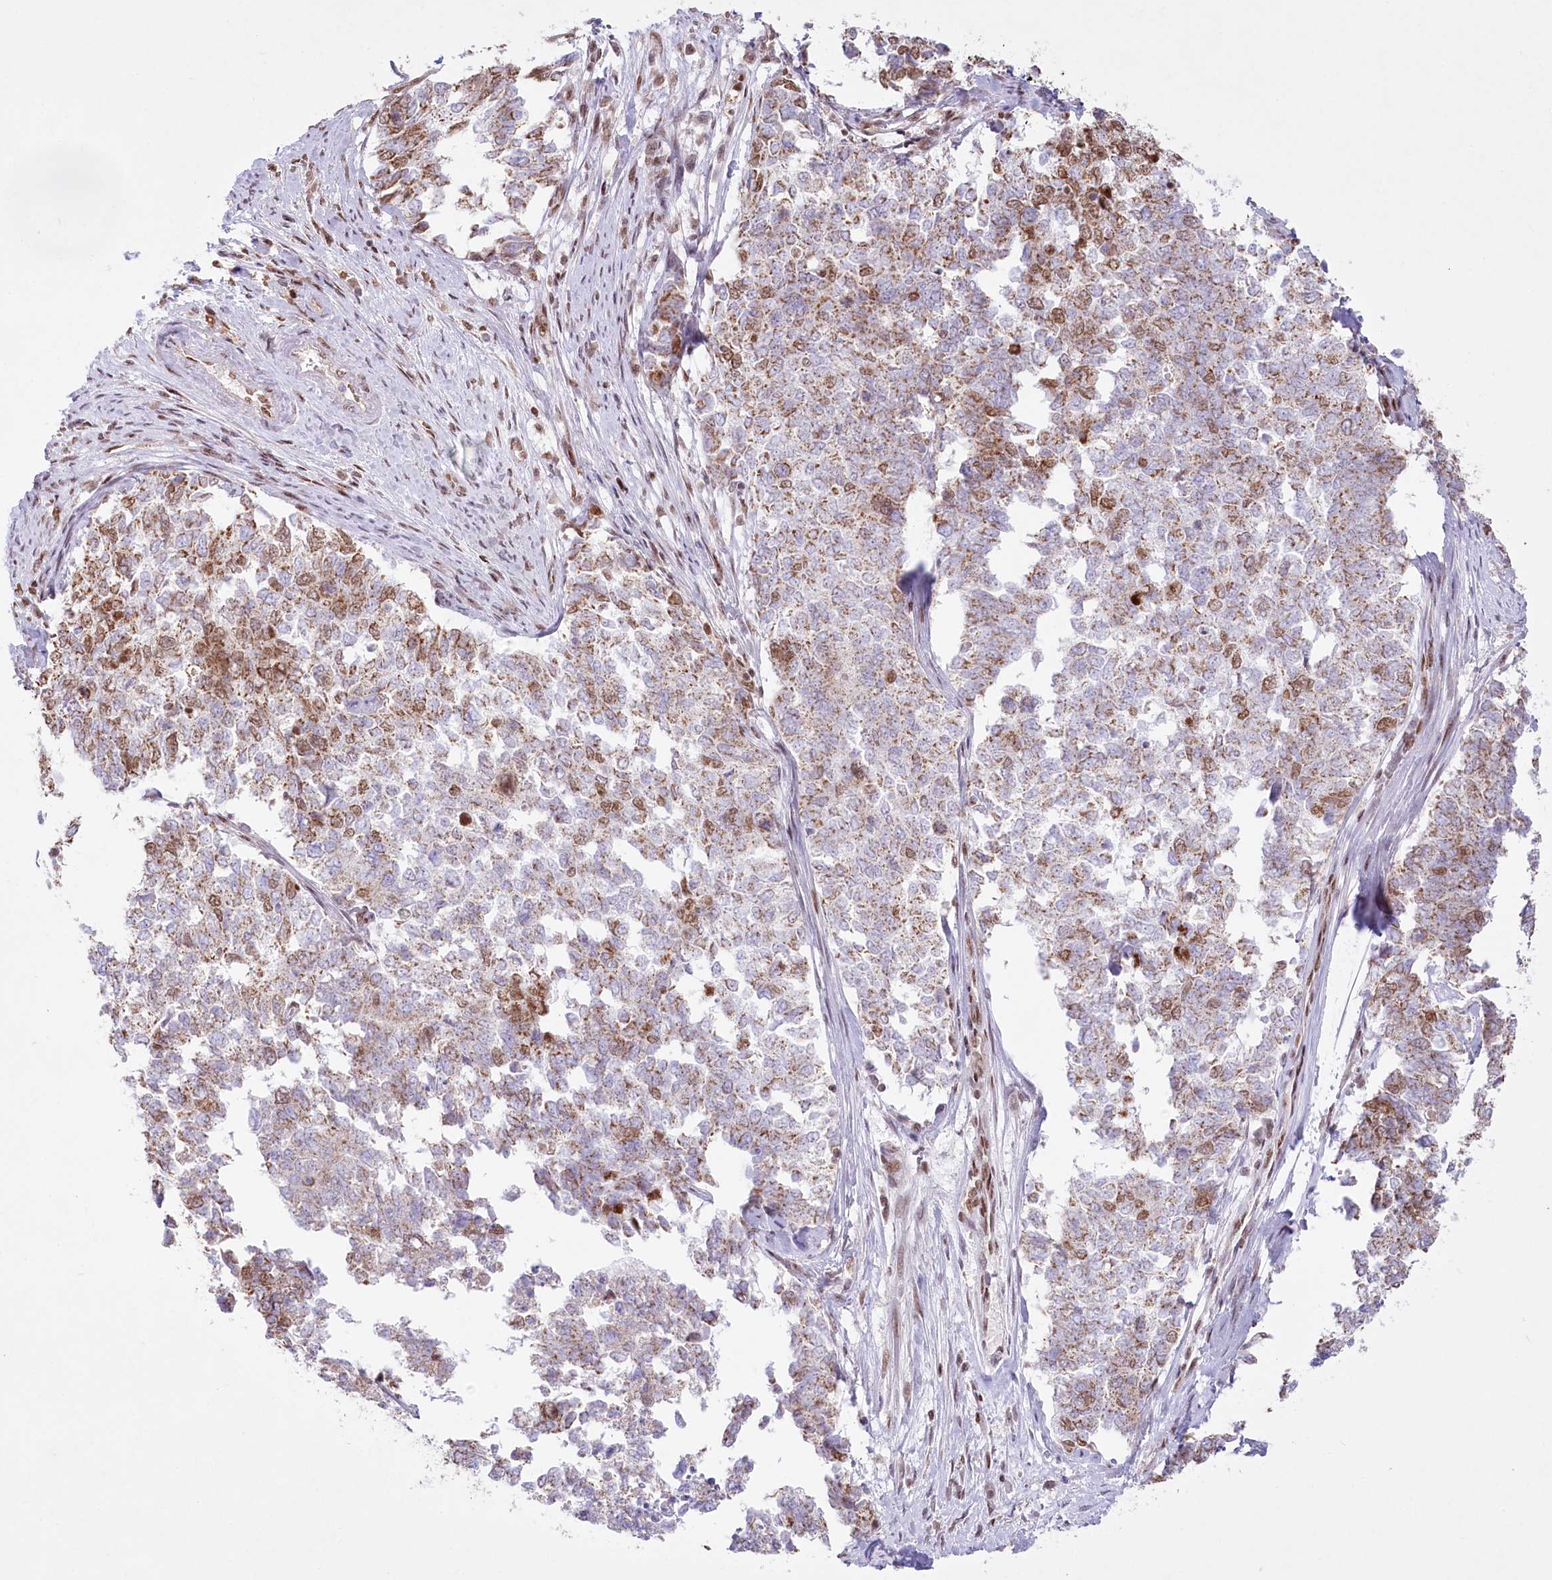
{"staining": {"intensity": "moderate", "quantity": "25%-75%", "location": "cytoplasmic/membranous,nuclear"}, "tissue": "cervical cancer", "cell_type": "Tumor cells", "image_type": "cancer", "snomed": [{"axis": "morphology", "description": "Squamous cell carcinoma, NOS"}, {"axis": "topography", "description": "Cervix"}], "caption": "Moderate cytoplasmic/membranous and nuclear protein expression is seen in about 25%-75% of tumor cells in cervical cancer (squamous cell carcinoma). Immunohistochemistry (ihc) stains the protein in brown and the nuclei are stained blue.", "gene": "PYURF", "patient": {"sex": "female", "age": 63}}